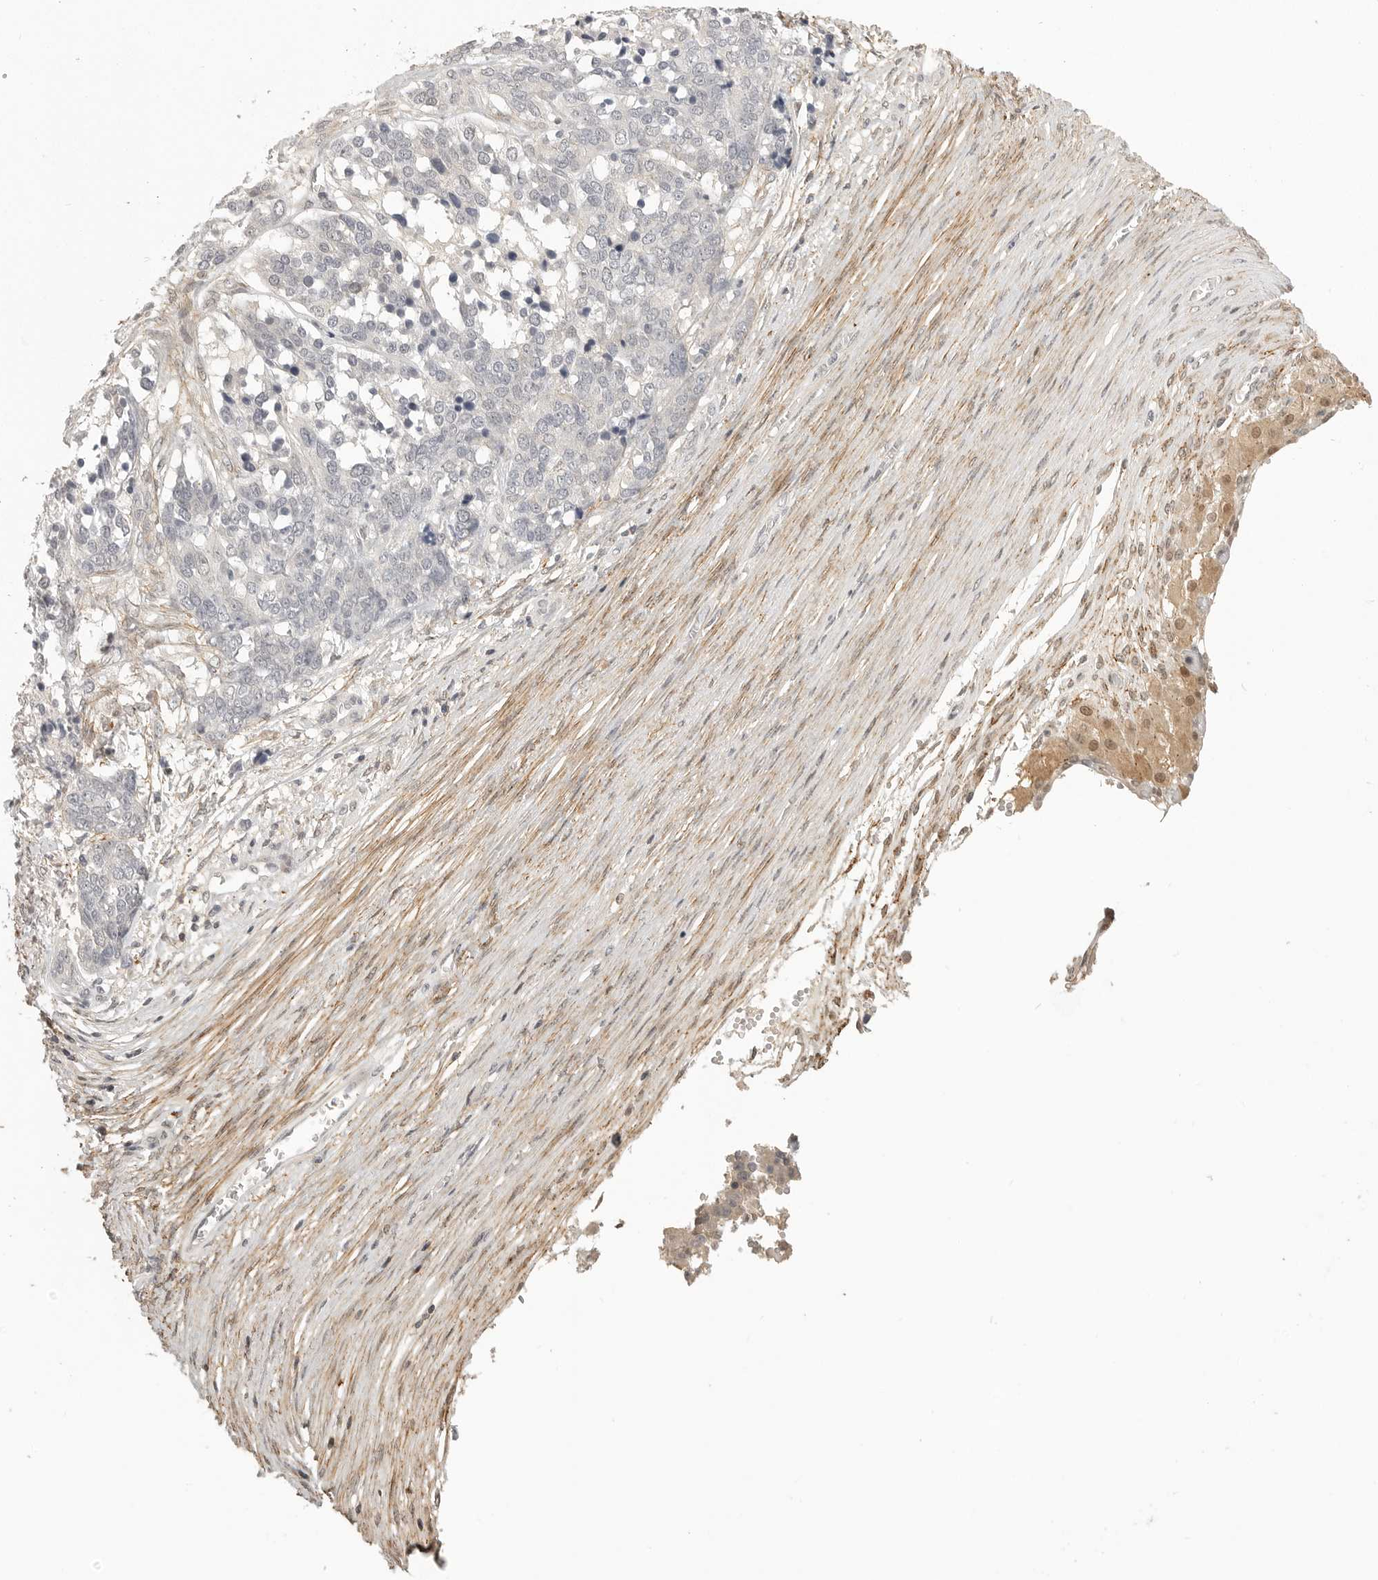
{"staining": {"intensity": "negative", "quantity": "none", "location": "none"}, "tissue": "ovarian cancer", "cell_type": "Tumor cells", "image_type": "cancer", "snomed": [{"axis": "morphology", "description": "Cystadenocarcinoma, serous, NOS"}, {"axis": "topography", "description": "Ovary"}], "caption": "There is no significant staining in tumor cells of ovarian cancer (serous cystadenocarcinoma). (Immunohistochemistry, brightfield microscopy, high magnification).", "gene": "UROD", "patient": {"sex": "female", "age": 44}}